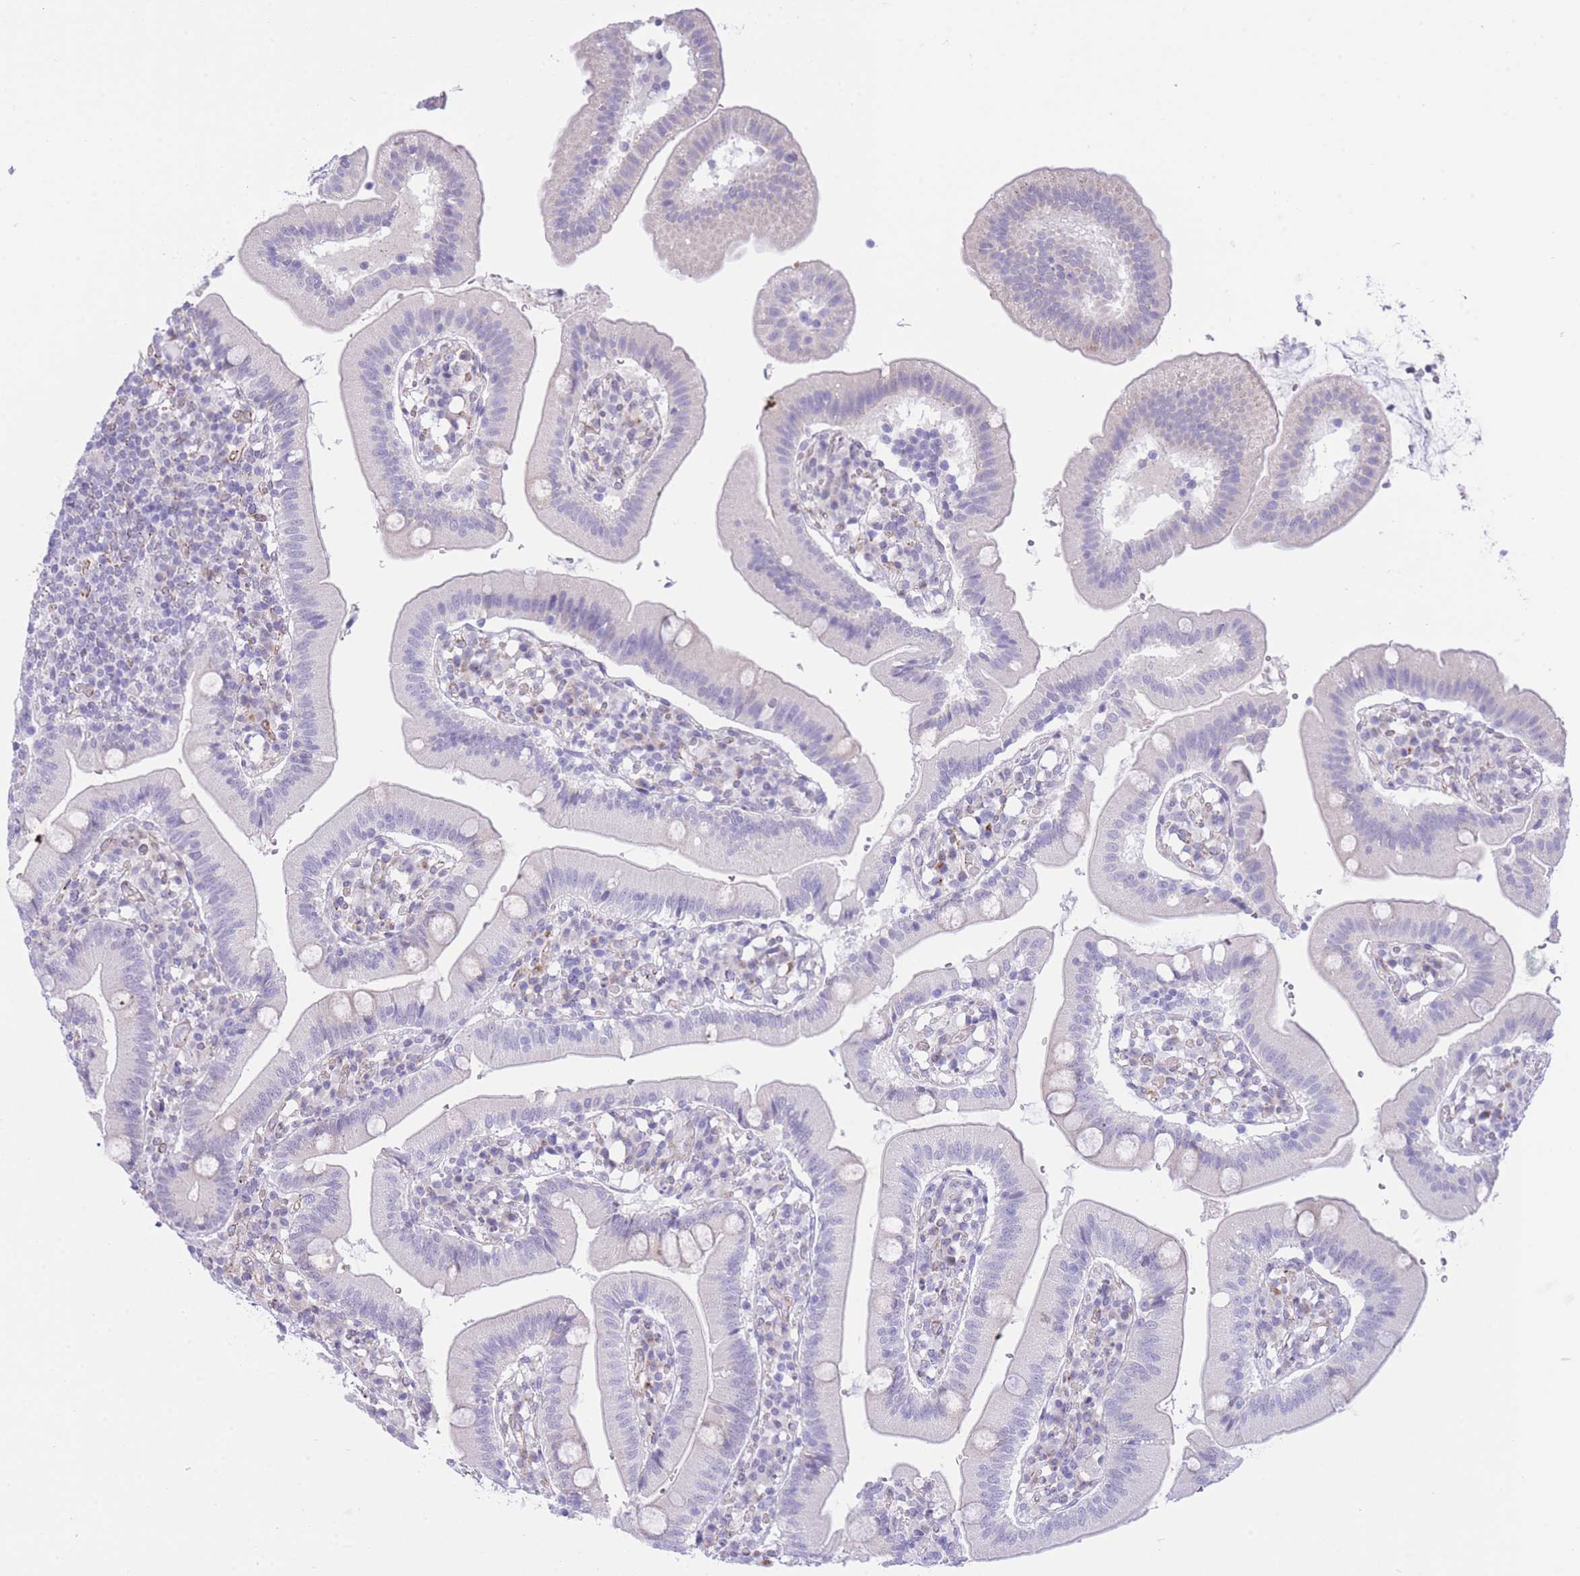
{"staining": {"intensity": "weak", "quantity": "<25%", "location": "cytoplasmic/membranous"}, "tissue": "duodenum", "cell_type": "Glandular cells", "image_type": "normal", "snomed": [{"axis": "morphology", "description": "Normal tissue, NOS"}, {"axis": "topography", "description": "Duodenum"}], "caption": "IHC image of normal duodenum stained for a protein (brown), which demonstrates no expression in glandular cells. (DAB (3,3'-diaminobenzidine) immunohistochemistry visualized using brightfield microscopy, high magnification).", "gene": "PSG11", "patient": {"sex": "female", "age": 67}}